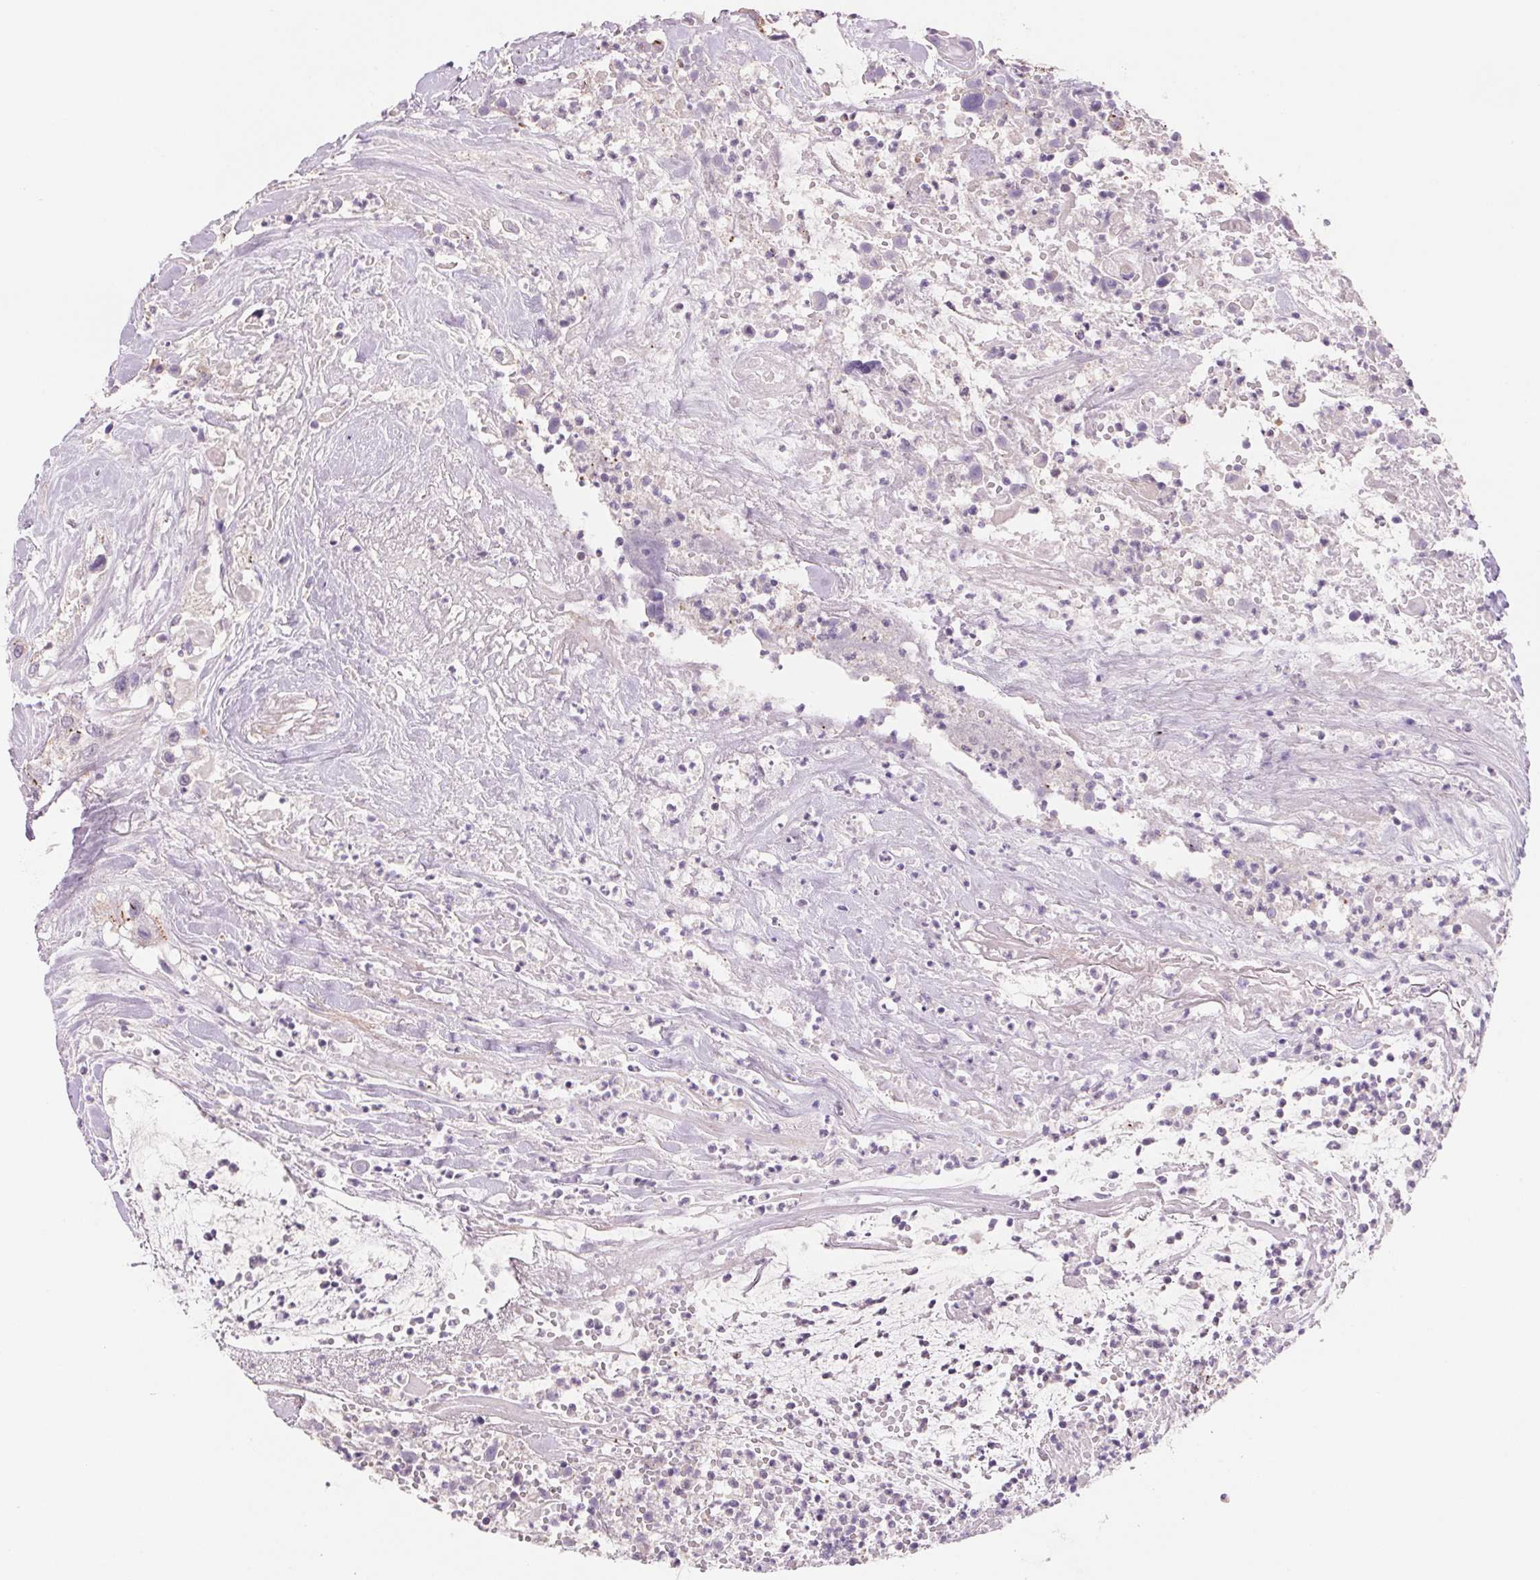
{"staining": {"intensity": "negative", "quantity": "none", "location": "none"}, "tissue": "head and neck cancer", "cell_type": "Tumor cells", "image_type": "cancer", "snomed": [{"axis": "morphology", "description": "Squamous cell carcinoma, NOS"}, {"axis": "topography", "description": "Head-Neck"}], "caption": "A photomicrograph of human head and neck cancer is negative for staining in tumor cells.", "gene": "ANKRD13B", "patient": {"sex": "male", "age": 57}}